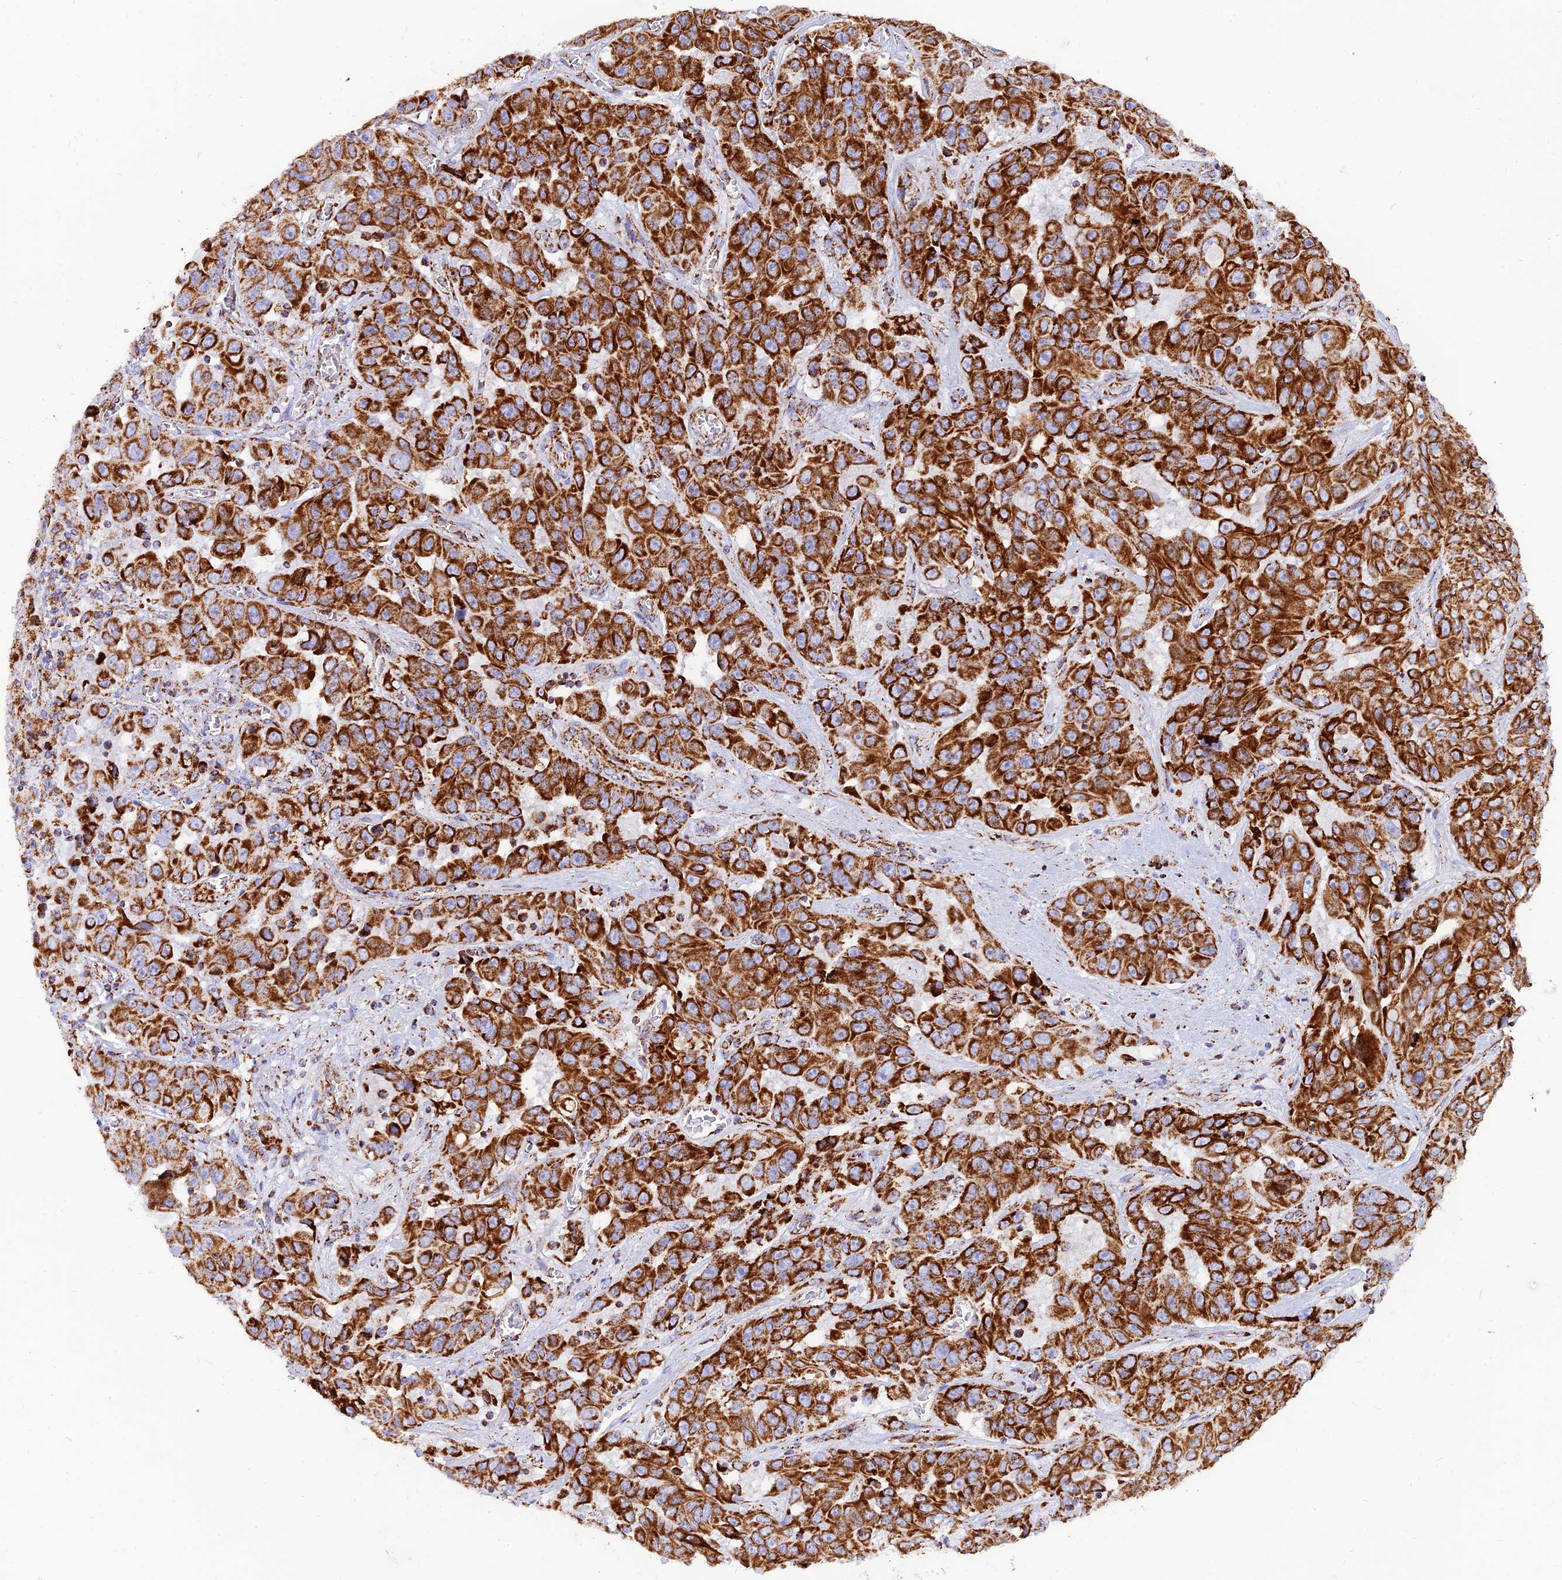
{"staining": {"intensity": "strong", "quantity": ">75%", "location": "cytoplasmic/membranous"}, "tissue": "liver cancer", "cell_type": "Tumor cells", "image_type": "cancer", "snomed": [{"axis": "morphology", "description": "Cholangiocarcinoma"}, {"axis": "topography", "description": "Liver"}], "caption": "The immunohistochemical stain labels strong cytoplasmic/membranous positivity in tumor cells of cholangiocarcinoma (liver) tissue.", "gene": "NDUFB6", "patient": {"sex": "female", "age": 52}}